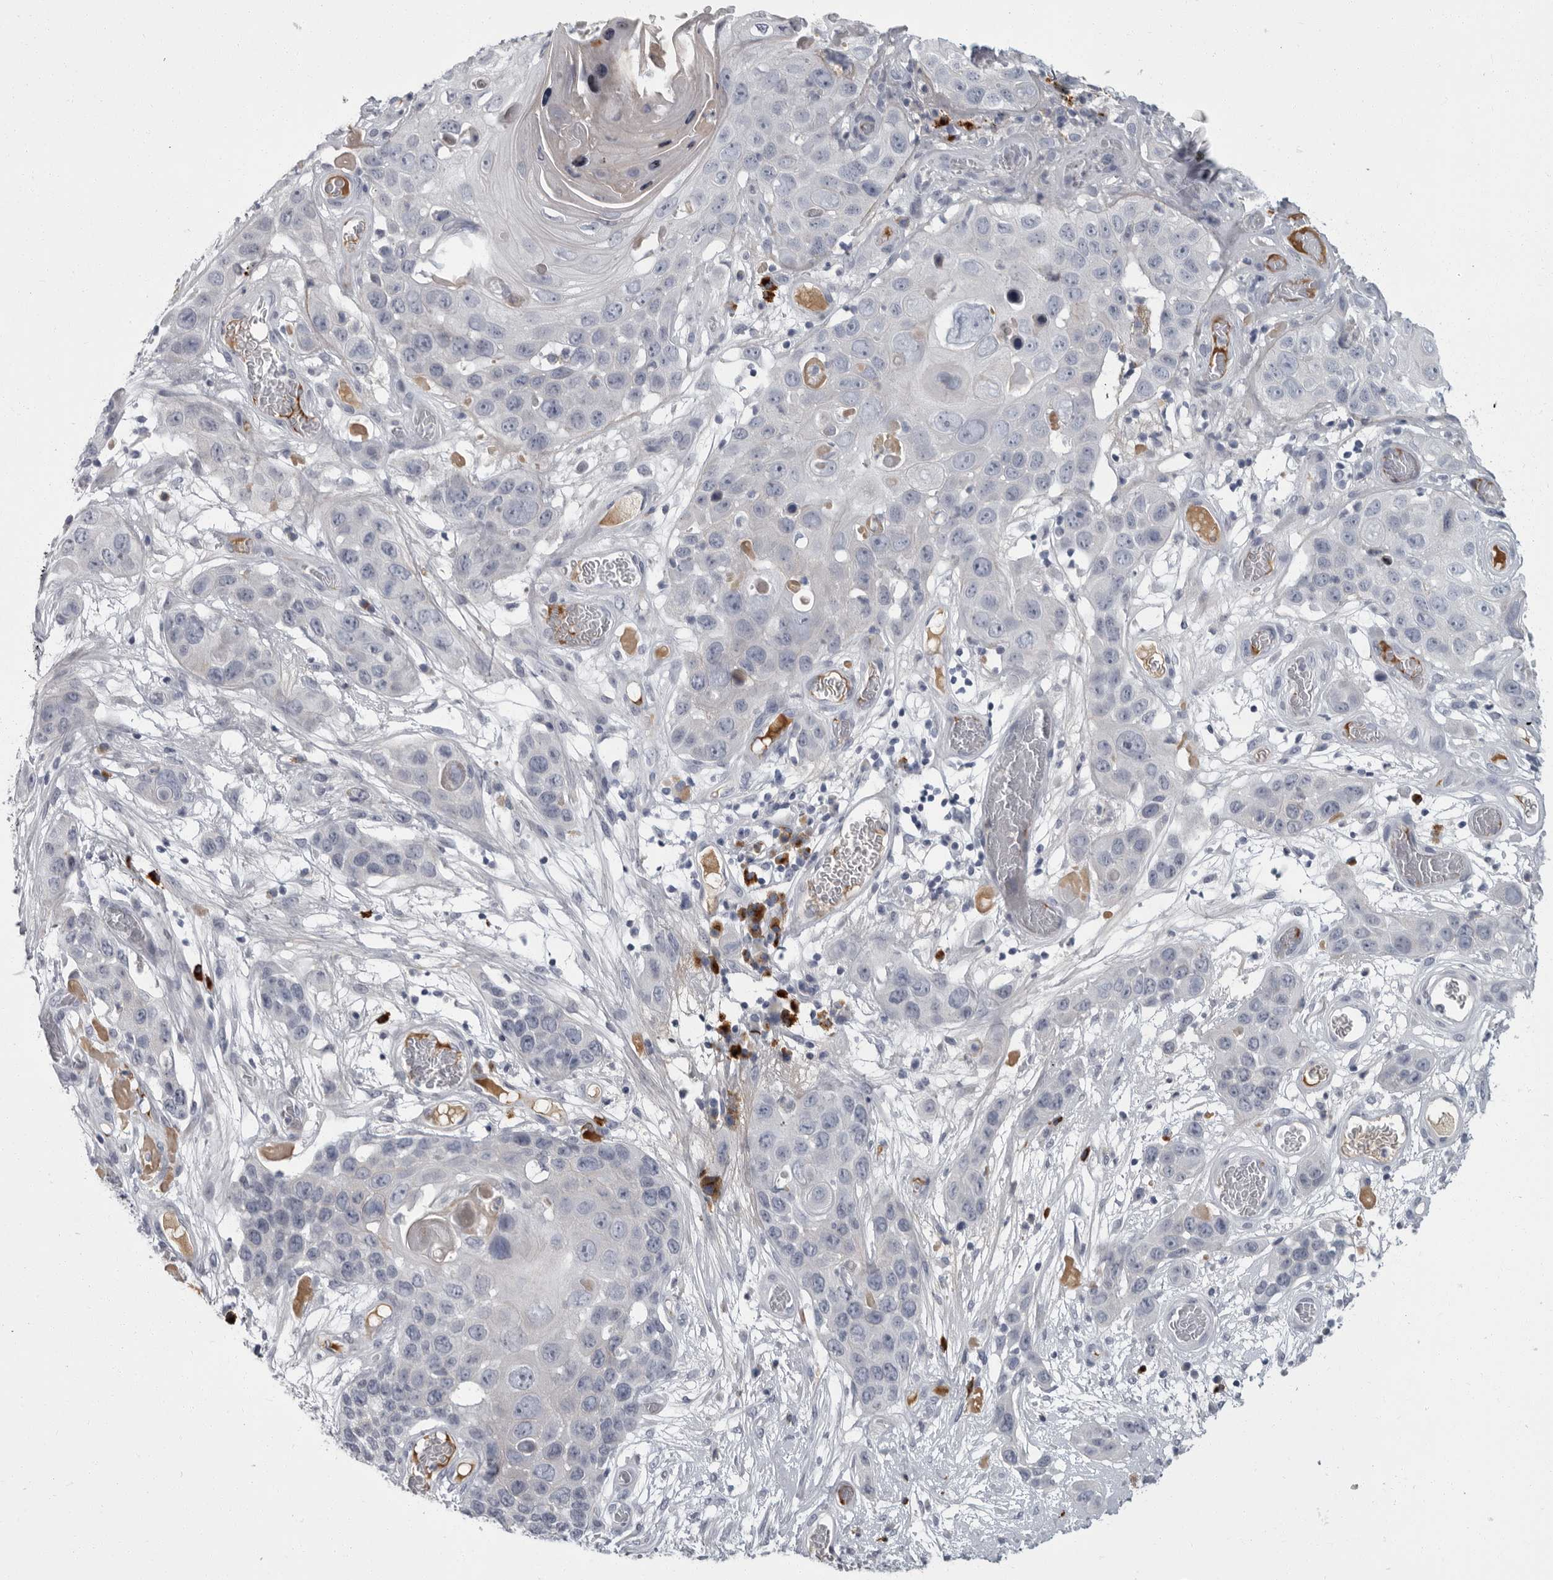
{"staining": {"intensity": "negative", "quantity": "none", "location": "none"}, "tissue": "skin cancer", "cell_type": "Tumor cells", "image_type": "cancer", "snomed": [{"axis": "morphology", "description": "Squamous cell carcinoma, NOS"}, {"axis": "topography", "description": "Skin"}], "caption": "Protein analysis of squamous cell carcinoma (skin) exhibits no significant expression in tumor cells.", "gene": "SLC25A39", "patient": {"sex": "male", "age": 55}}